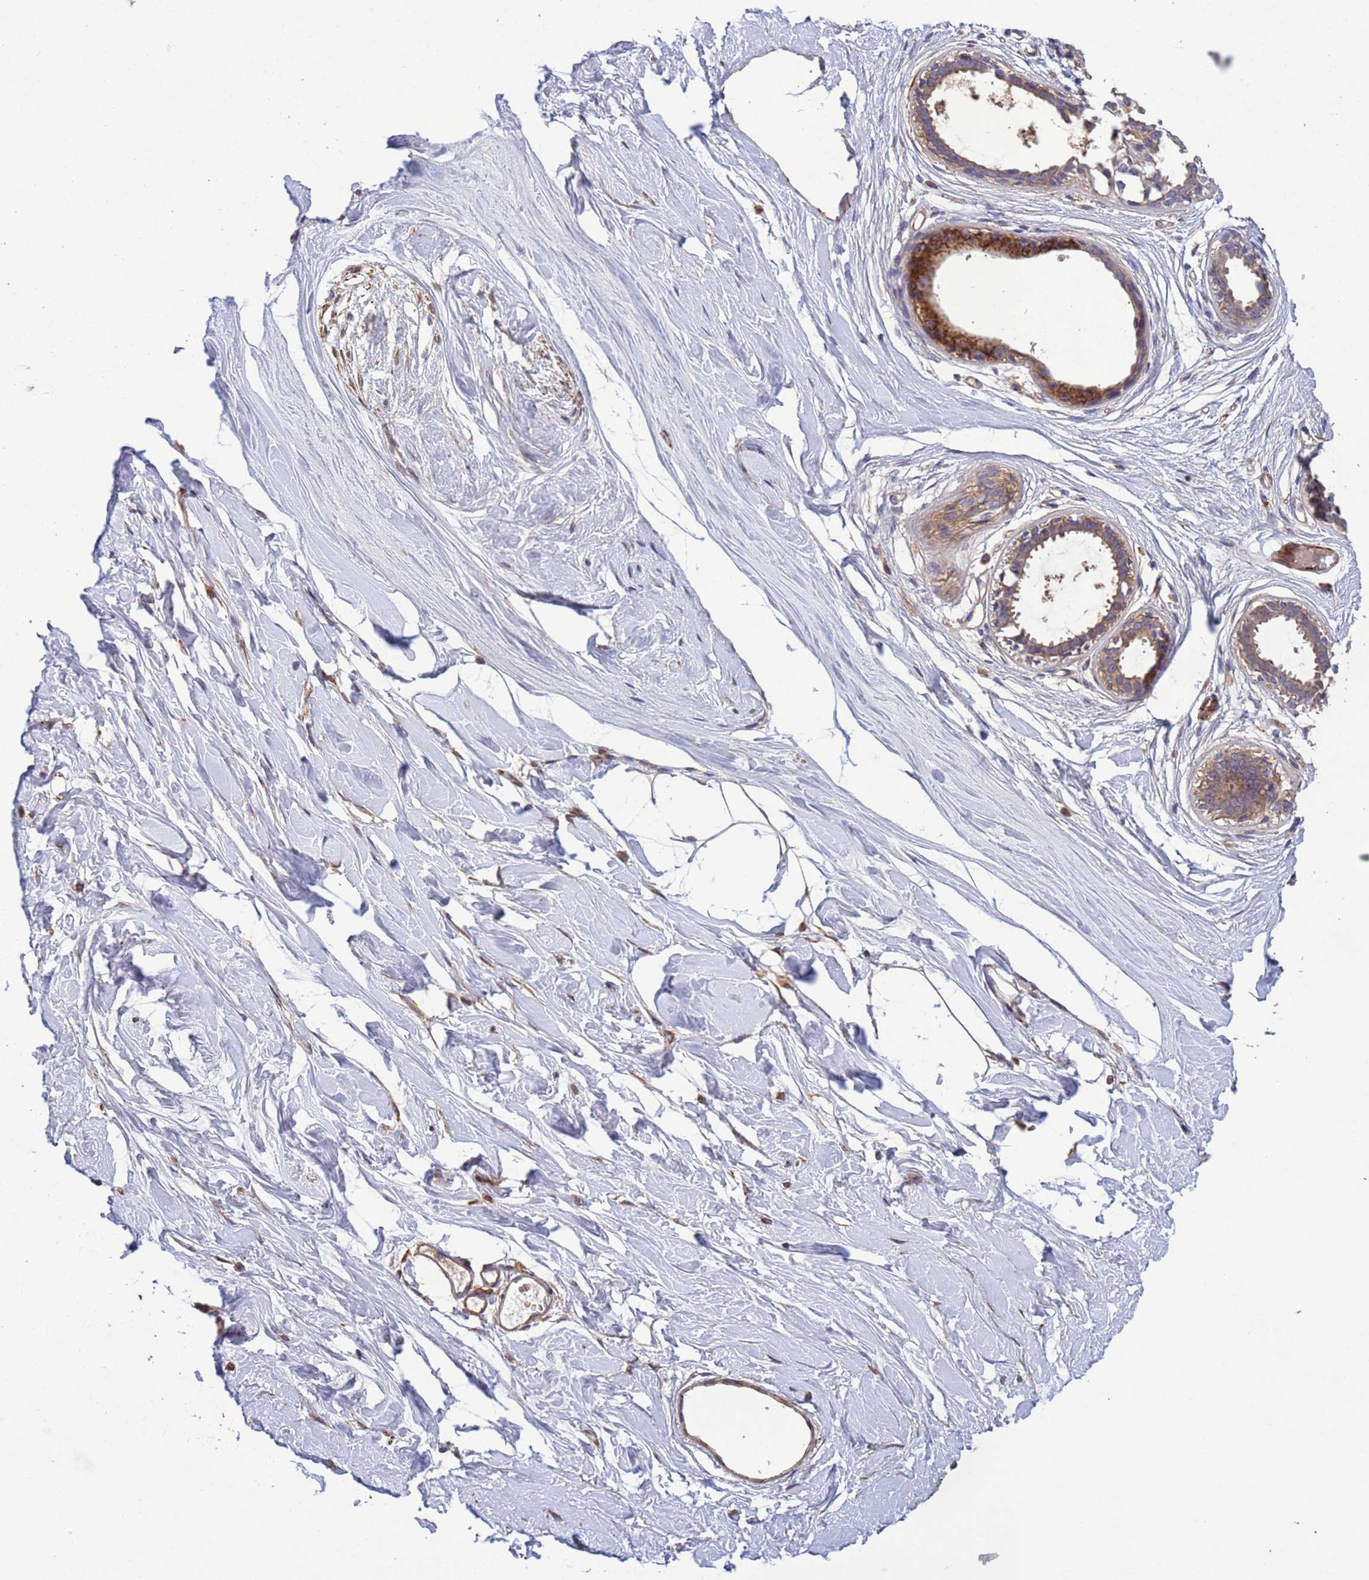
{"staining": {"intensity": "weak", "quantity": "25%-75%", "location": "cytoplasmic/membranous"}, "tissue": "breast", "cell_type": "Adipocytes", "image_type": "normal", "snomed": [{"axis": "morphology", "description": "Normal tissue, NOS"}, {"axis": "topography", "description": "Breast"}], "caption": "Breast stained with a protein marker demonstrates weak staining in adipocytes.", "gene": "RAB10", "patient": {"sex": "female", "age": 45}}